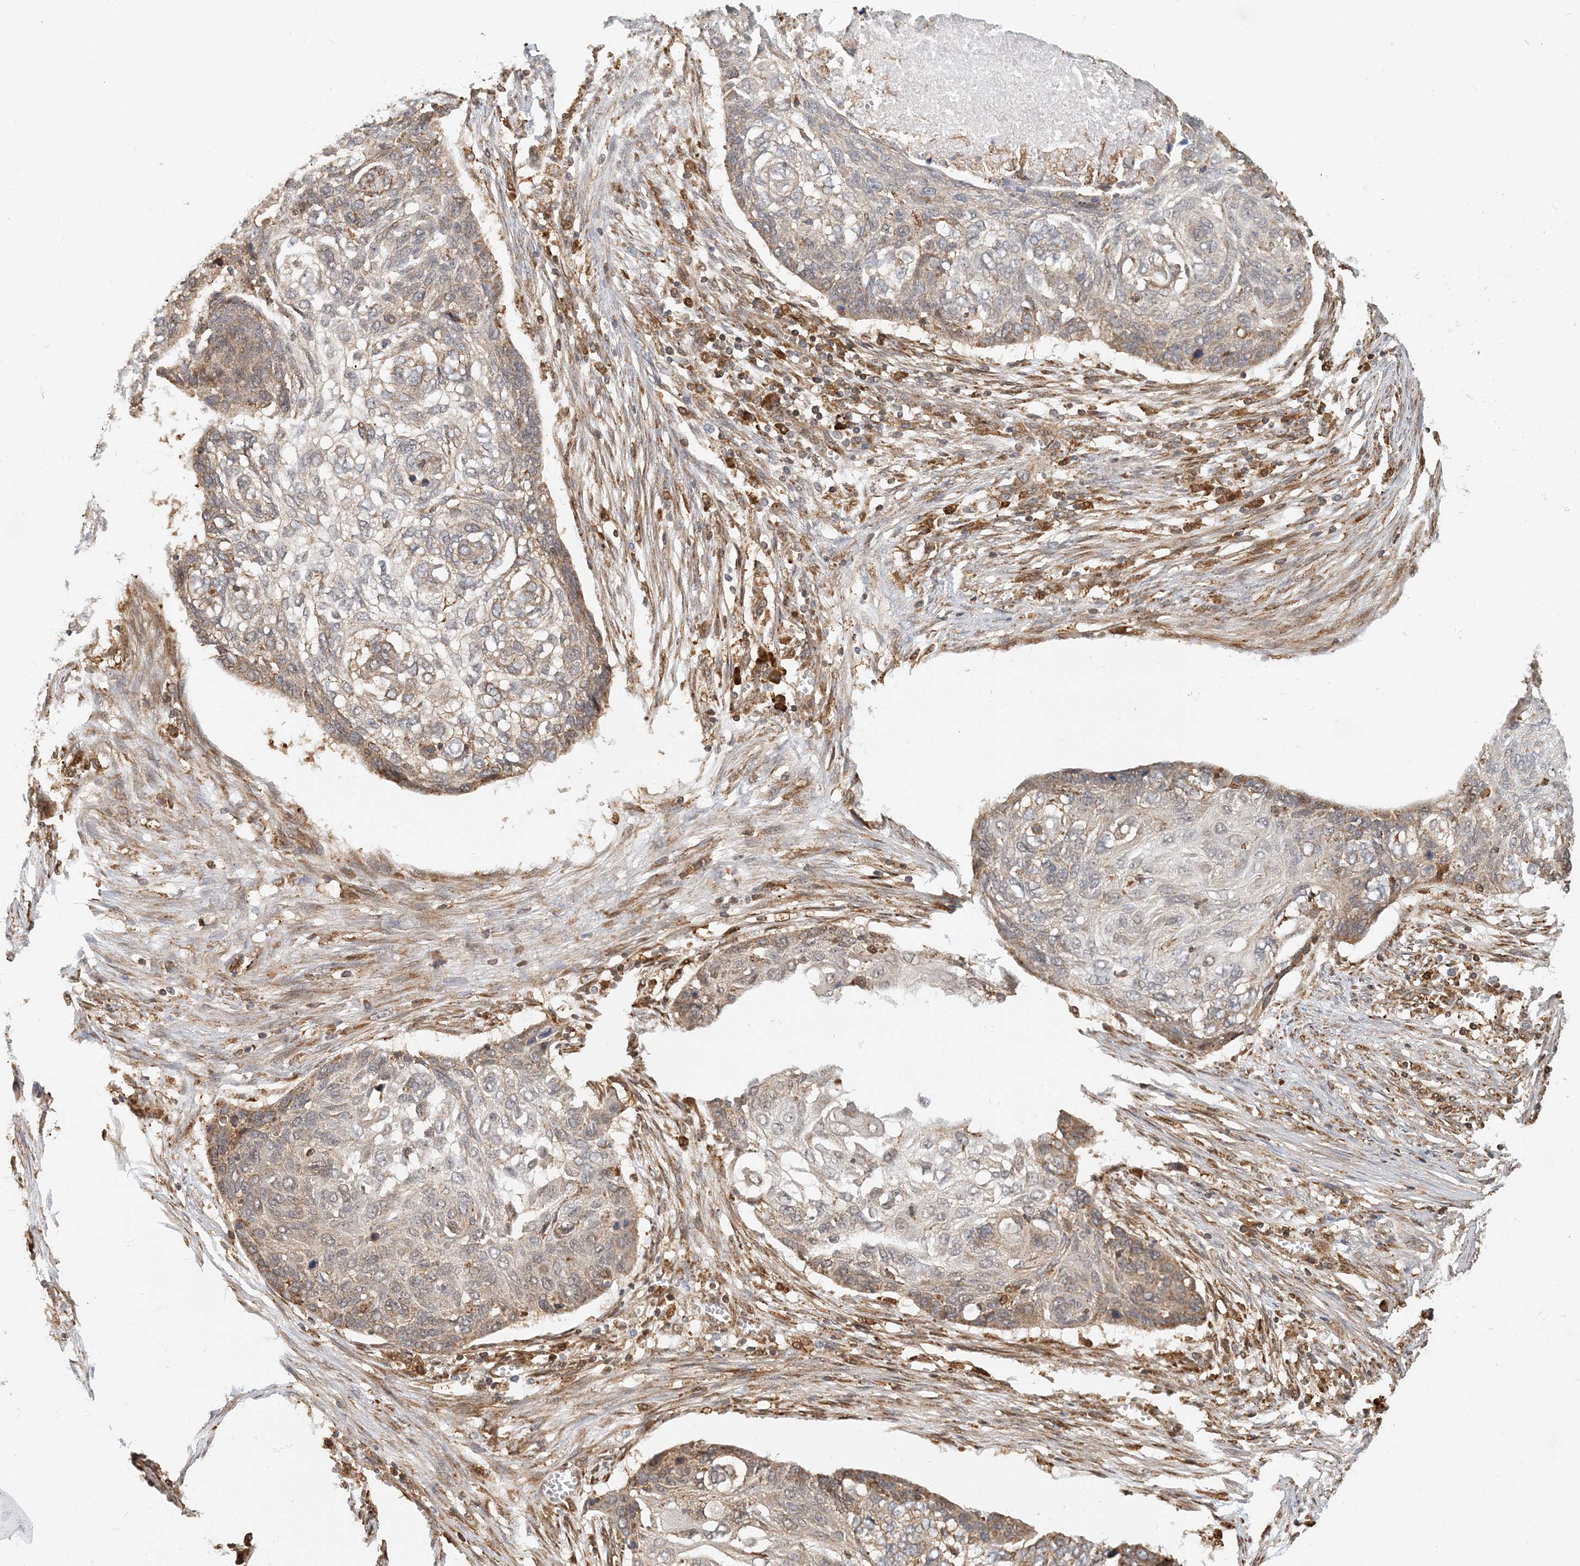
{"staining": {"intensity": "moderate", "quantity": "25%-75%", "location": "cytoplasmic/membranous"}, "tissue": "lung cancer", "cell_type": "Tumor cells", "image_type": "cancer", "snomed": [{"axis": "morphology", "description": "Squamous cell carcinoma, NOS"}, {"axis": "topography", "description": "Lung"}], "caption": "A brown stain shows moderate cytoplasmic/membranous positivity of a protein in human lung squamous cell carcinoma tumor cells.", "gene": "HNMT", "patient": {"sex": "female", "age": 63}}